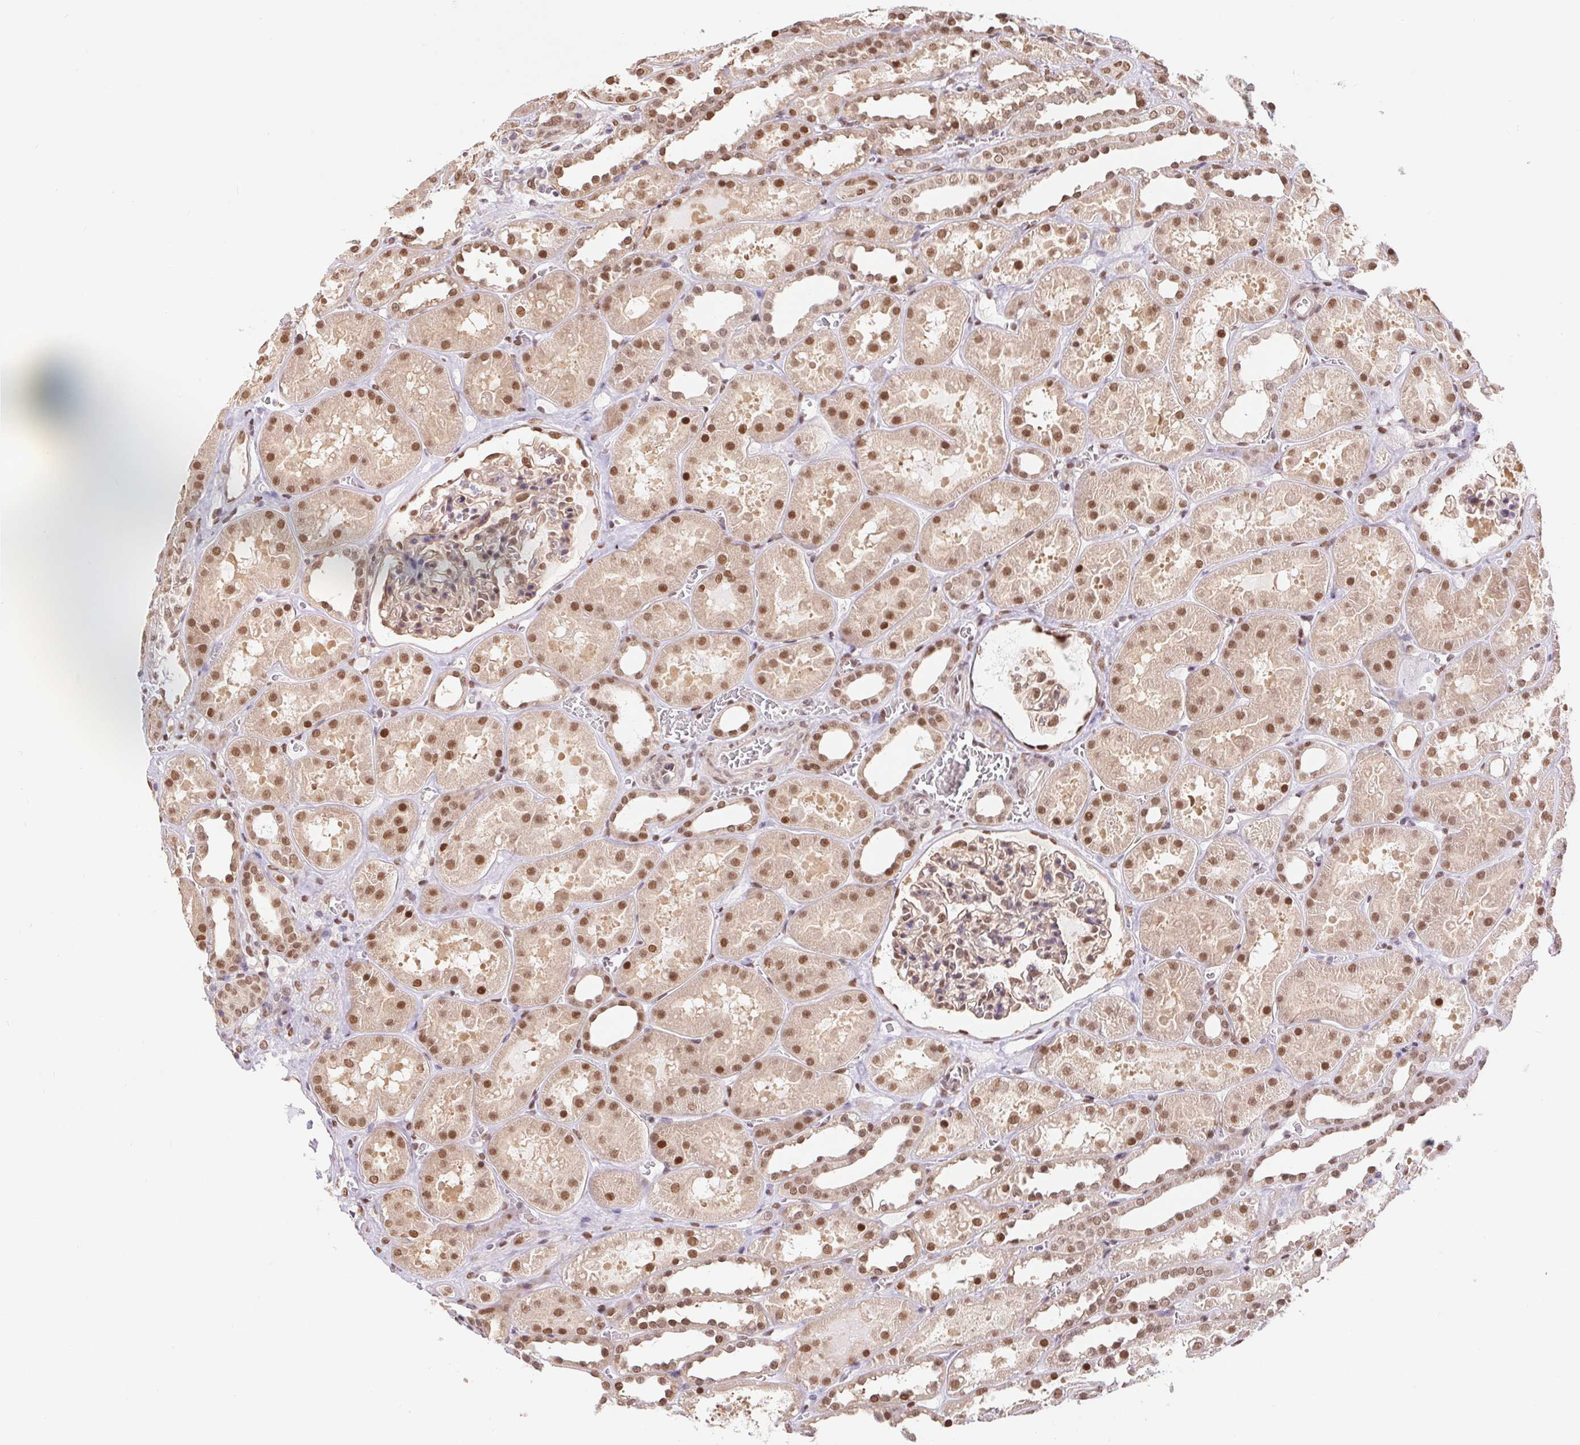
{"staining": {"intensity": "moderate", "quantity": ">75%", "location": "nuclear"}, "tissue": "kidney", "cell_type": "Cells in glomeruli", "image_type": "normal", "snomed": [{"axis": "morphology", "description": "Normal tissue, NOS"}, {"axis": "topography", "description": "Kidney"}], "caption": "Protein expression analysis of benign human kidney reveals moderate nuclear staining in approximately >75% of cells in glomeruli. The staining was performed using DAB (3,3'-diaminobenzidine) to visualize the protein expression in brown, while the nuclei were stained in blue with hematoxylin (Magnification: 20x).", "gene": "CAND1", "patient": {"sex": "female", "age": 41}}